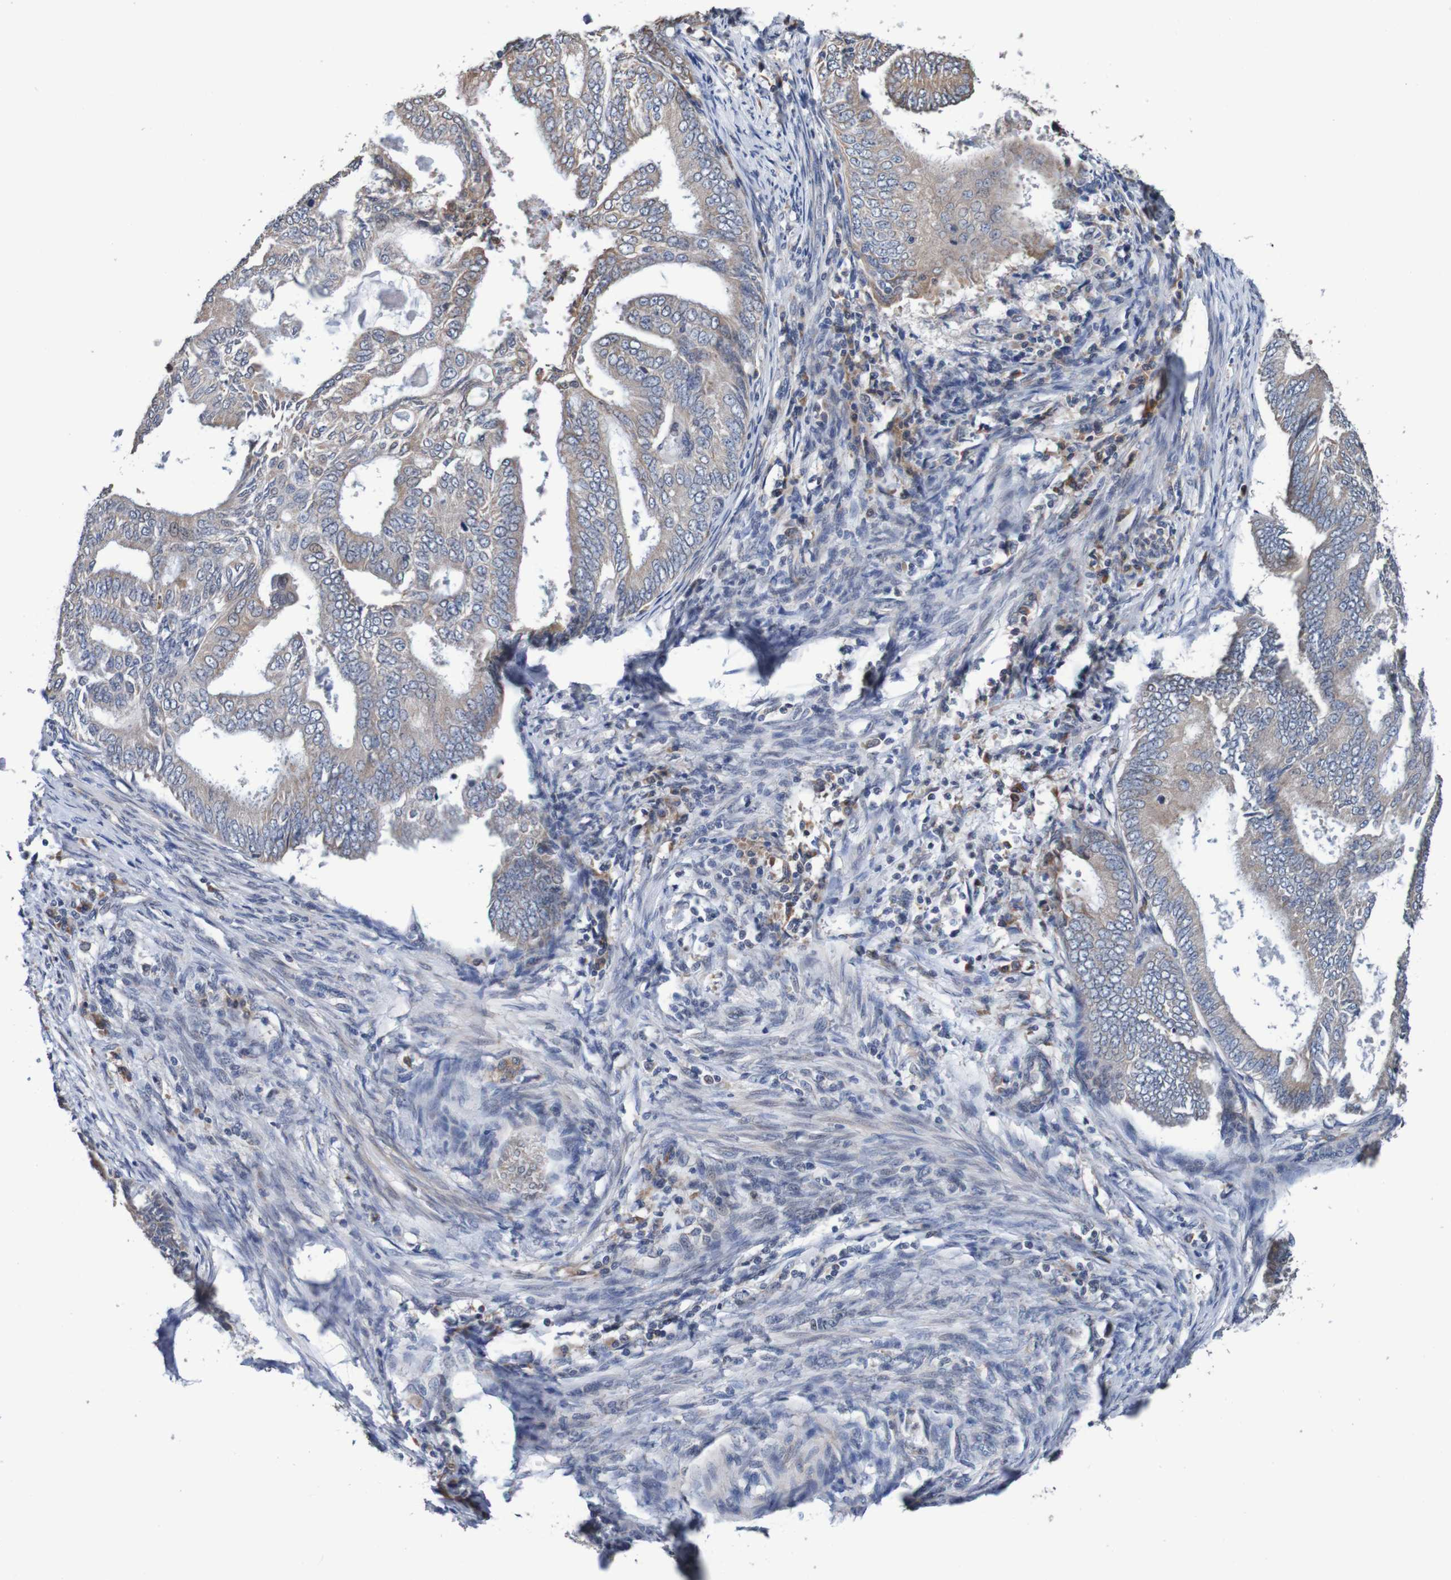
{"staining": {"intensity": "moderate", "quantity": "25%-75%", "location": "cytoplasmic/membranous"}, "tissue": "endometrial cancer", "cell_type": "Tumor cells", "image_type": "cancer", "snomed": [{"axis": "morphology", "description": "Adenocarcinoma, NOS"}, {"axis": "topography", "description": "Endometrium"}], "caption": "This is a micrograph of immunohistochemistry (IHC) staining of endometrial cancer, which shows moderate staining in the cytoplasmic/membranous of tumor cells.", "gene": "FIBP", "patient": {"sex": "female", "age": 58}}